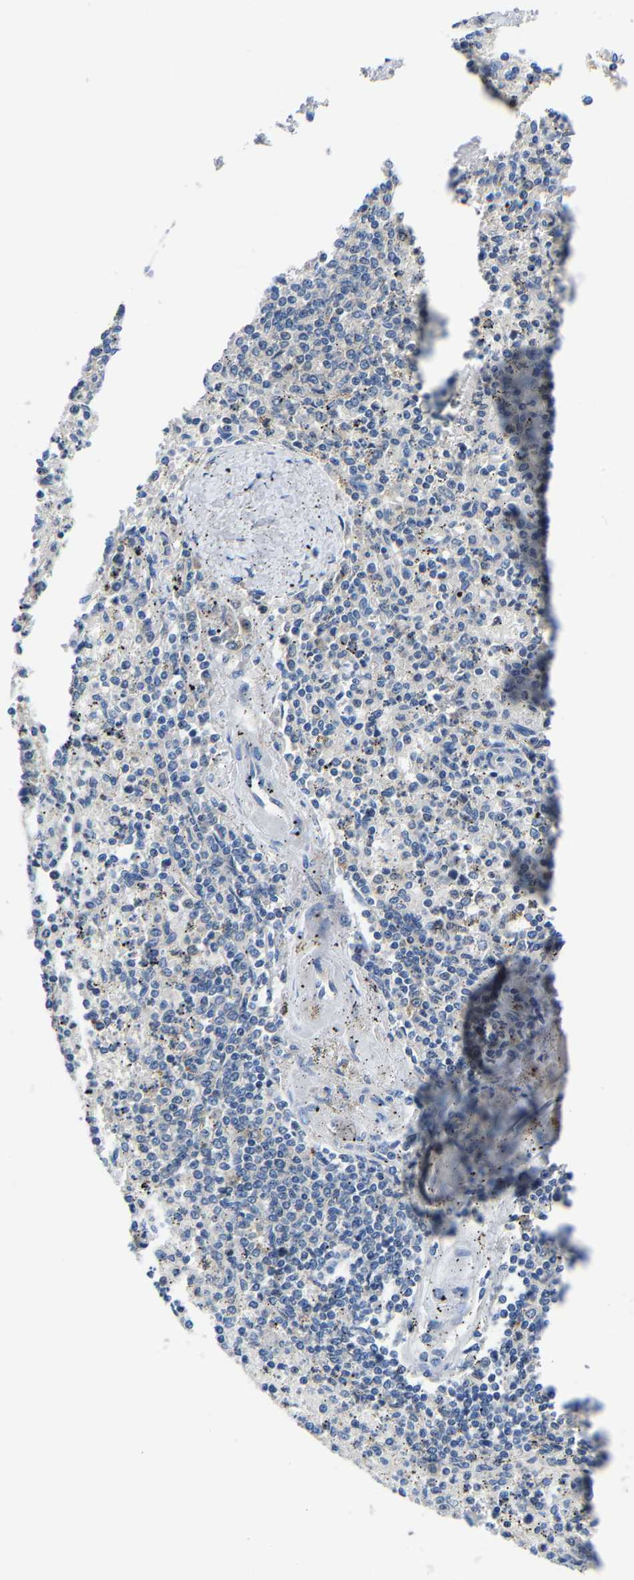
{"staining": {"intensity": "negative", "quantity": "none", "location": "none"}, "tissue": "spleen", "cell_type": "Cells in red pulp", "image_type": "normal", "snomed": [{"axis": "morphology", "description": "Normal tissue, NOS"}, {"axis": "topography", "description": "Spleen"}], "caption": "Immunohistochemical staining of unremarkable human spleen exhibits no significant positivity in cells in red pulp.", "gene": "G3BP2", "patient": {"sex": "male", "age": 72}}